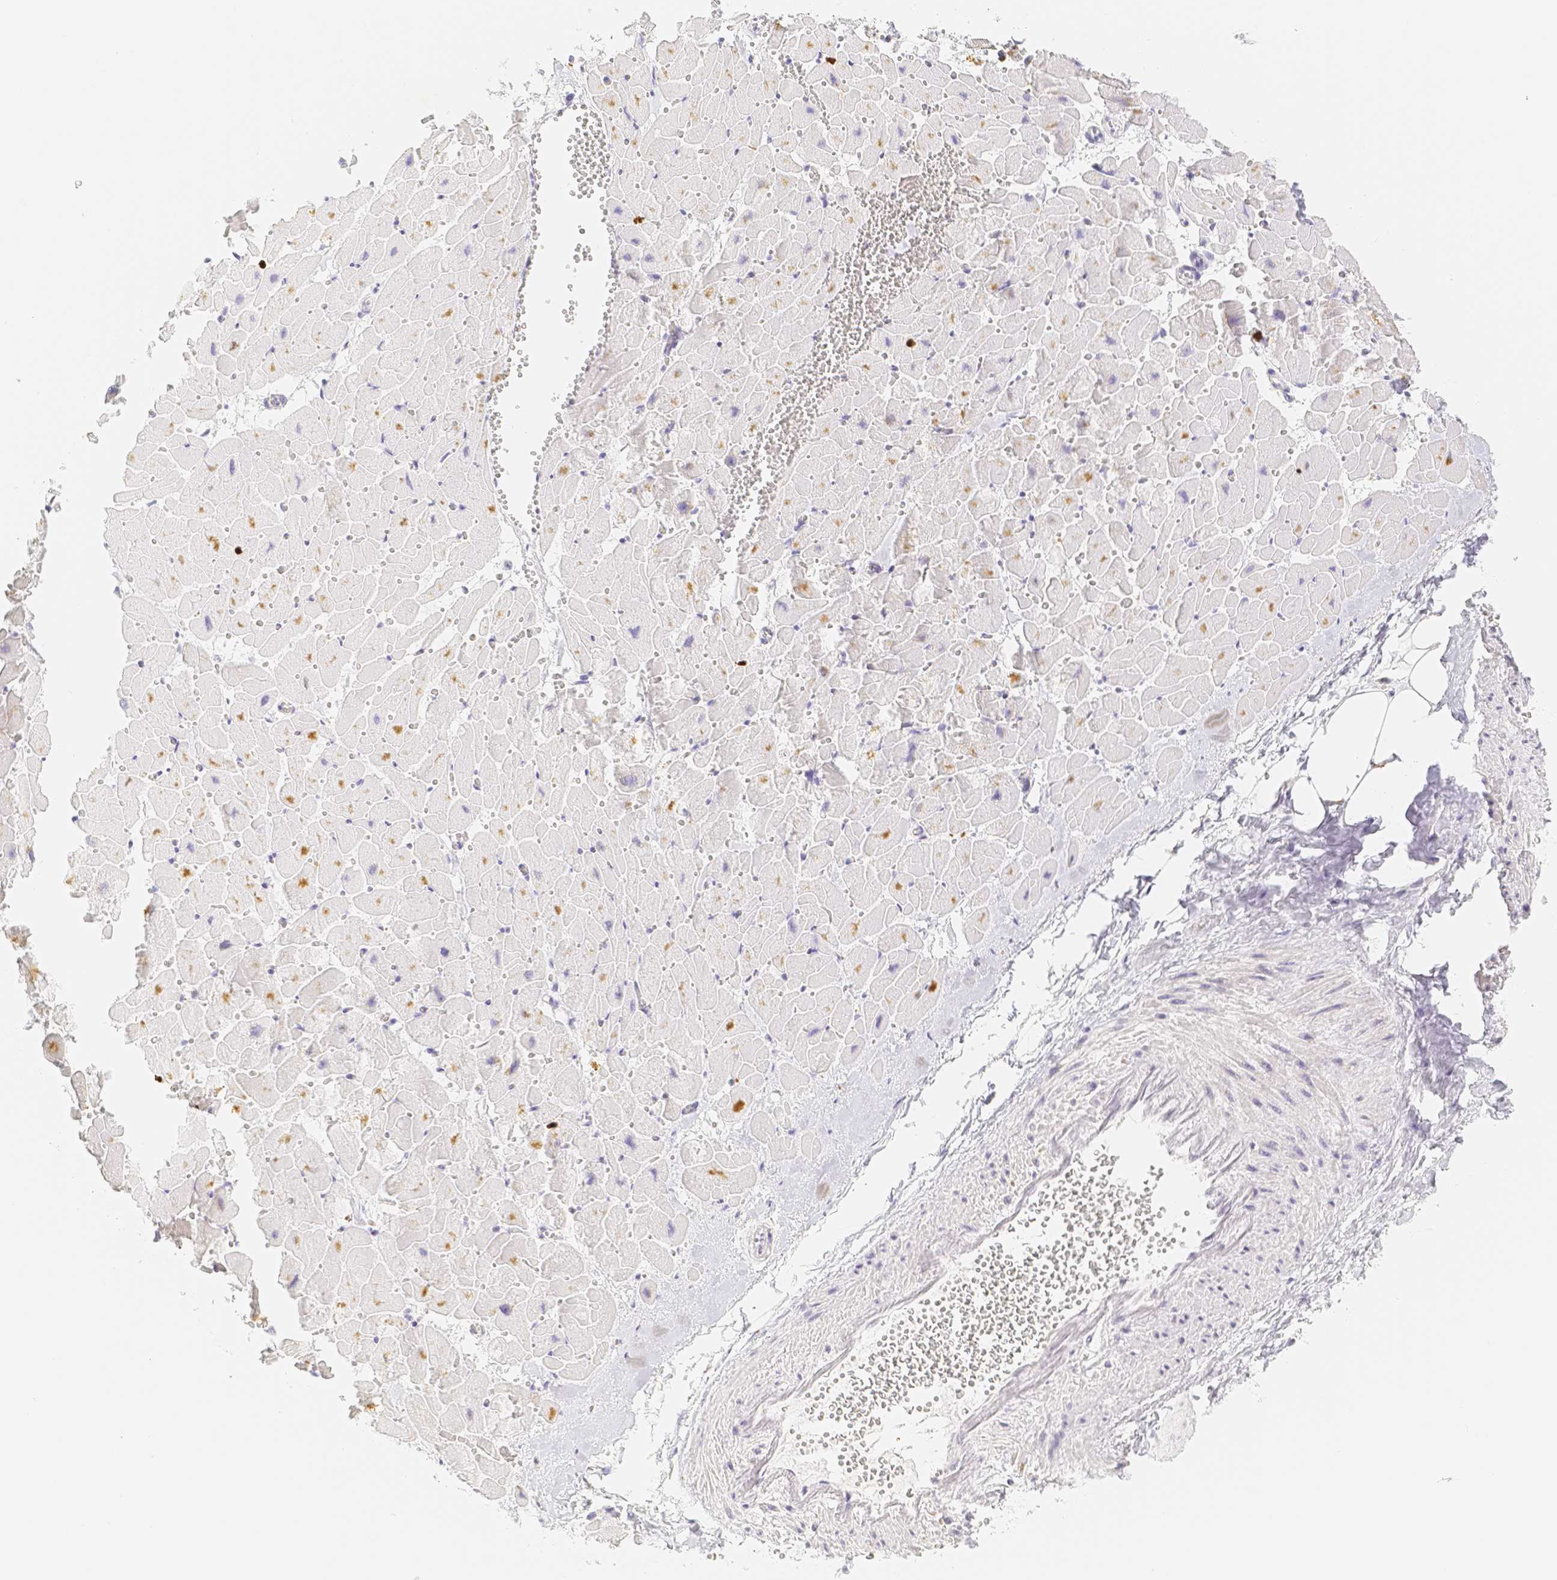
{"staining": {"intensity": "moderate", "quantity": "<25%", "location": "cytoplasmic/membranous"}, "tissue": "heart muscle", "cell_type": "Cardiomyocytes", "image_type": "normal", "snomed": [{"axis": "morphology", "description": "Normal tissue, NOS"}, {"axis": "topography", "description": "Heart"}], "caption": "Immunohistochemical staining of normal human heart muscle shows moderate cytoplasmic/membranous protein staining in approximately <25% of cardiomyocytes. The protein of interest is shown in brown color, while the nuclei are stained blue.", "gene": "PADI4", "patient": {"sex": "female", "age": 19}}